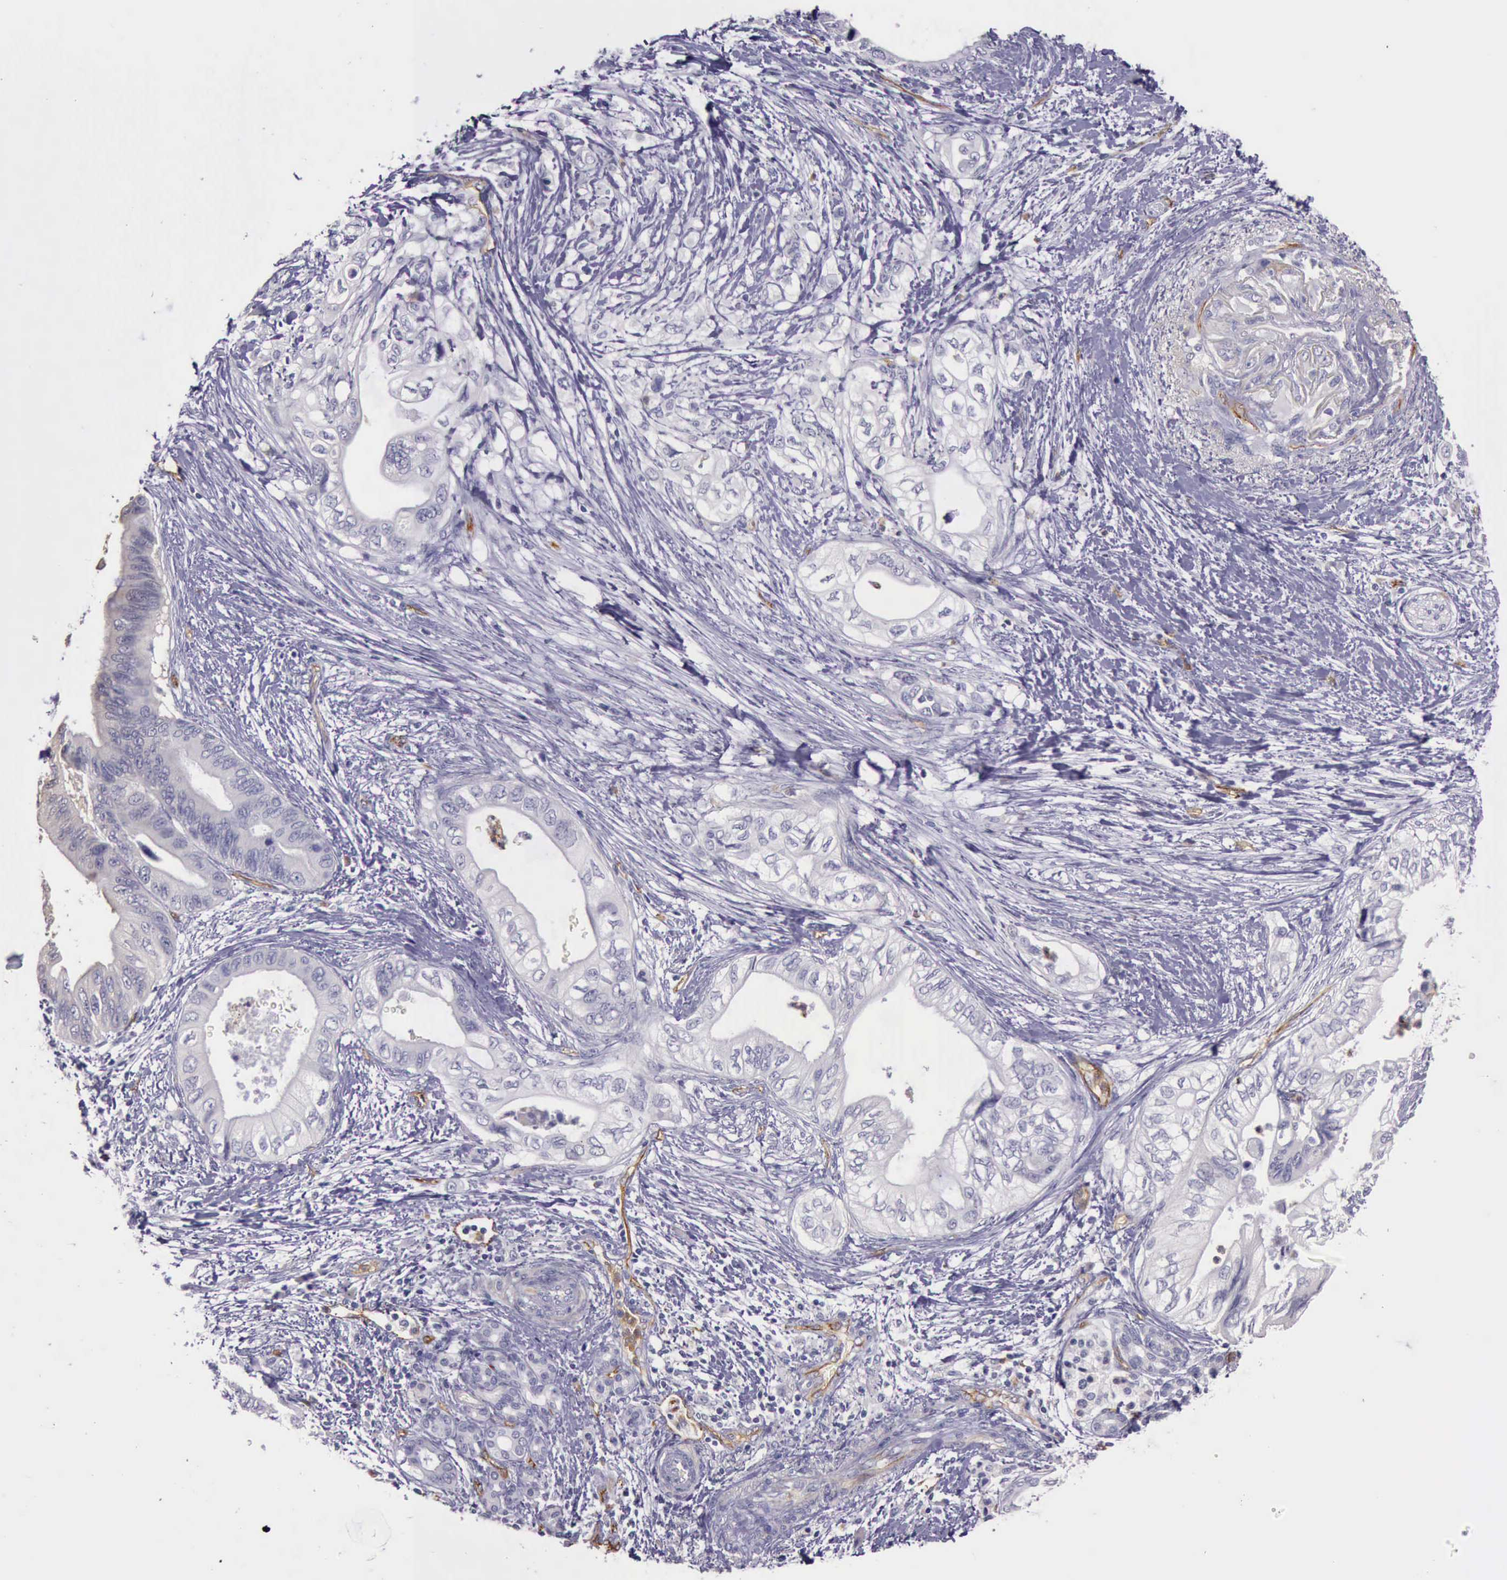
{"staining": {"intensity": "negative", "quantity": "none", "location": "none"}, "tissue": "pancreatic cancer", "cell_type": "Tumor cells", "image_type": "cancer", "snomed": [{"axis": "morphology", "description": "Adenocarcinoma, NOS"}, {"axis": "topography", "description": "Pancreas"}], "caption": "Immunohistochemical staining of pancreatic cancer (adenocarcinoma) demonstrates no significant staining in tumor cells.", "gene": "TCEANC", "patient": {"sex": "female", "age": 66}}